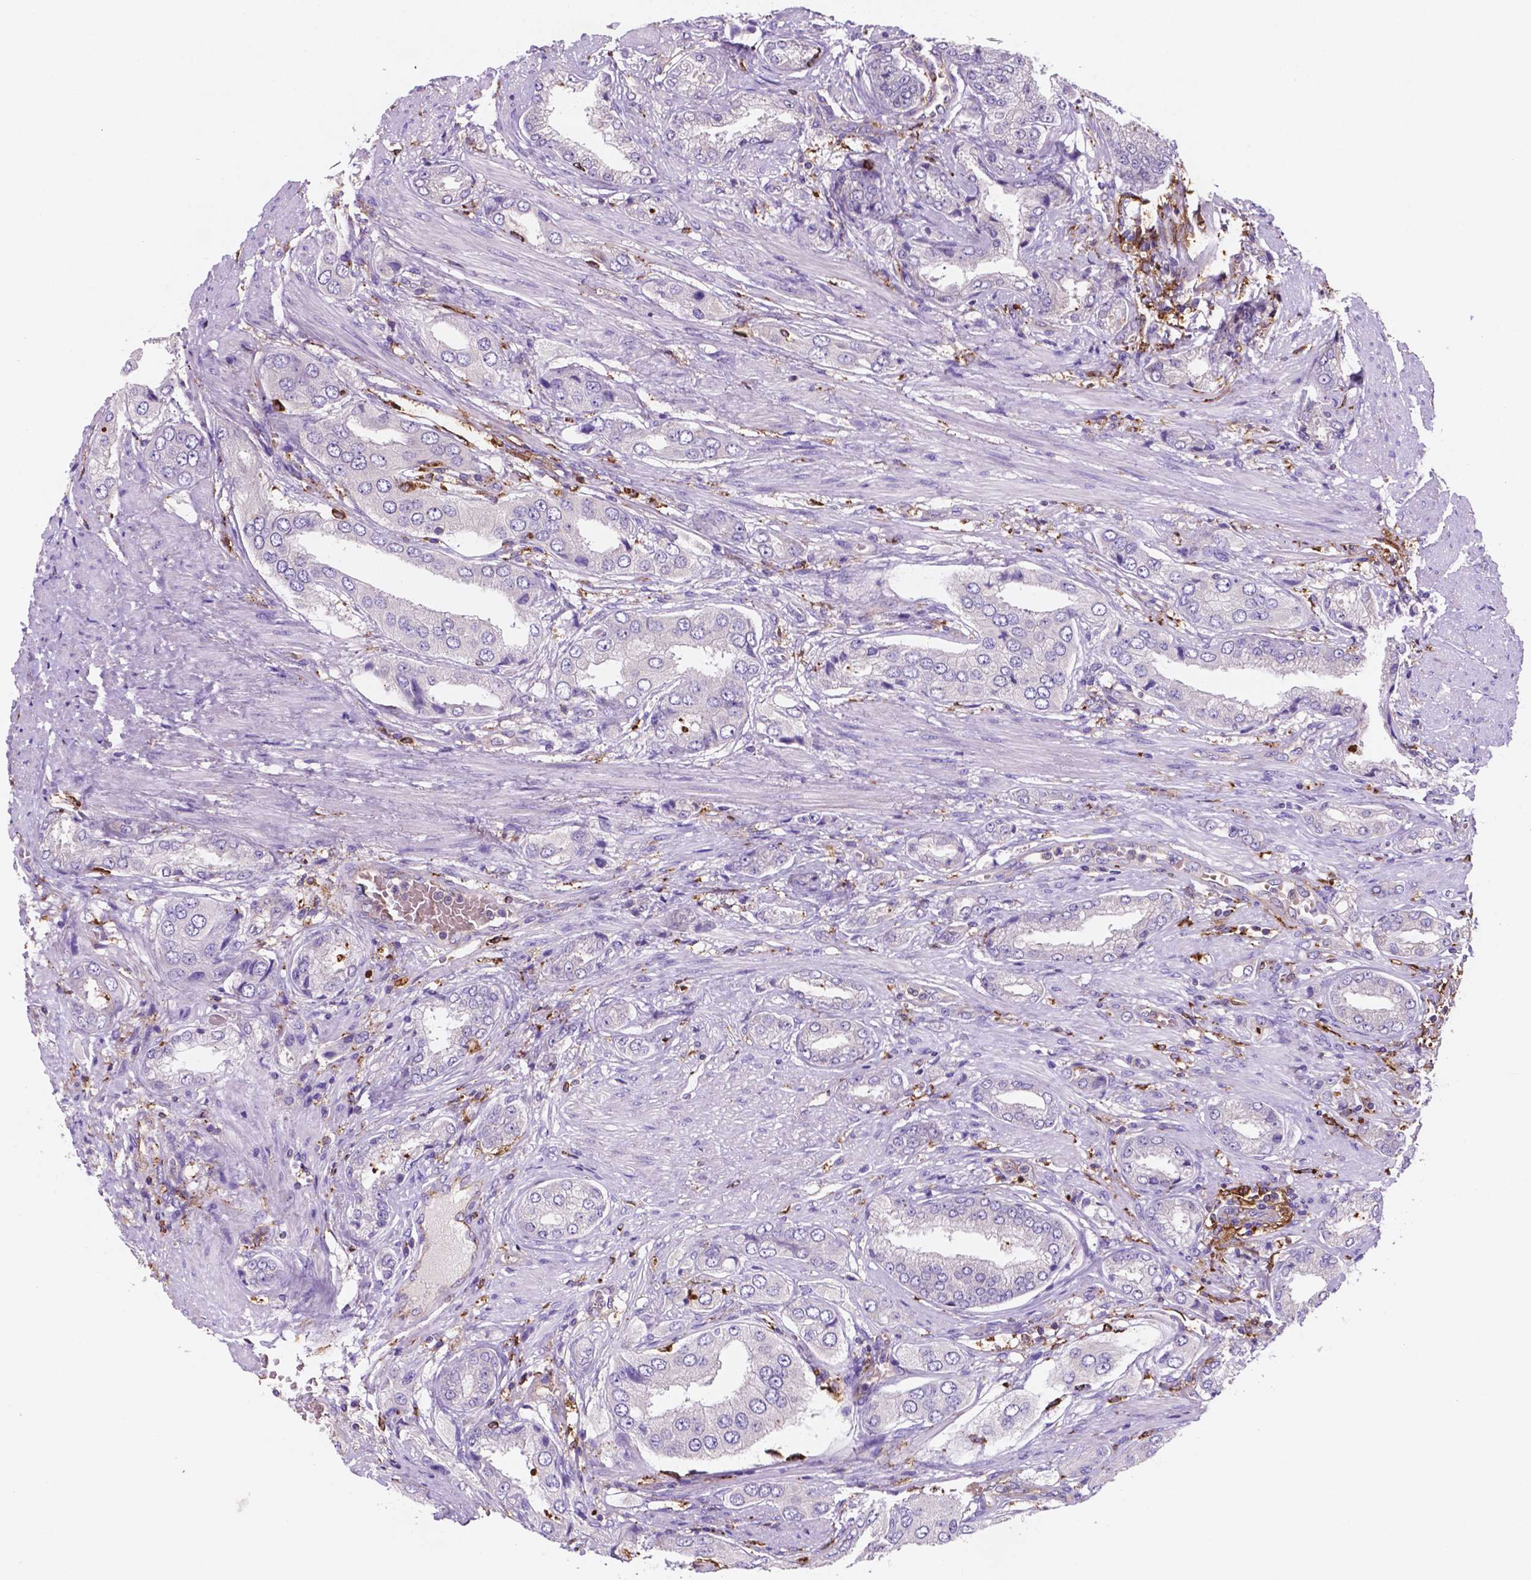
{"staining": {"intensity": "negative", "quantity": "none", "location": "none"}, "tissue": "prostate cancer", "cell_type": "Tumor cells", "image_type": "cancer", "snomed": [{"axis": "morphology", "description": "Adenocarcinoma, NOS"}, {"axis": "topography", "description": "Prostate"}], "caption": "The photomicrograph reveals no staining of tumor cells in prostate adenocarcinoma.", "gene": "MKRN2OS", "patient": {"sex": "male", "age": 63}}